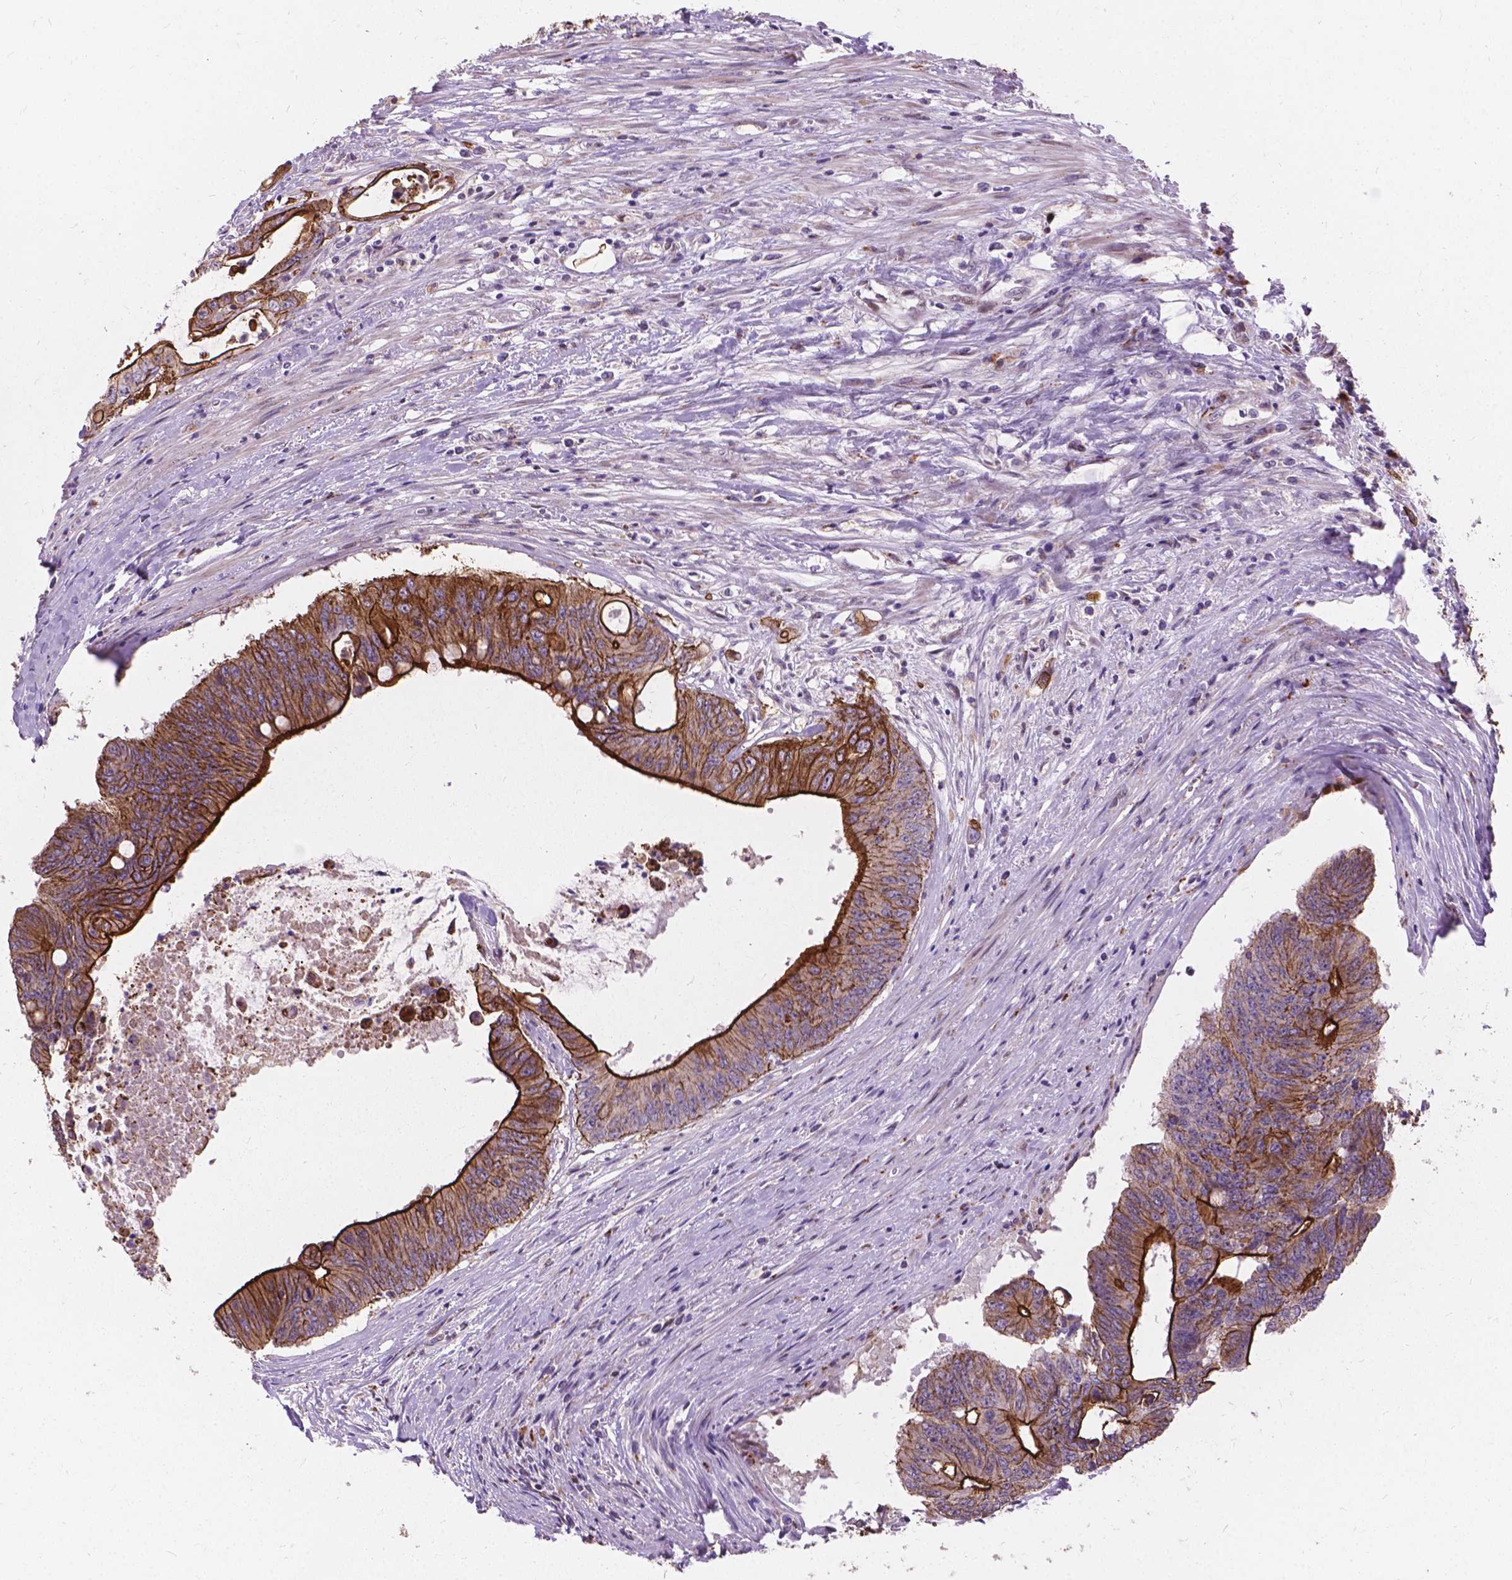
{"staining": {"intensity": "strong", "quantity": "25%-75%", "location": "cytoplasmic/membranous"}, "tissue": "colorectal cancer", "cell_type": "Tumor cells", "image_type": "cancer", "snomed": [{"axis": "morphology", "description": "Adenocarcinoma, NOS"}, {"axis": "topography", "description": "Rectum"}], "caption": "This image demonstrates immunohistochemistry (IHC) staining of human adenocarcinoma (colorectal), with high strong cytoplasmic/membranous positivity in approximately 25%-75% of tumor cells.", "gene": "MYH14", "patient": {"sex": "male", "age": 59}}